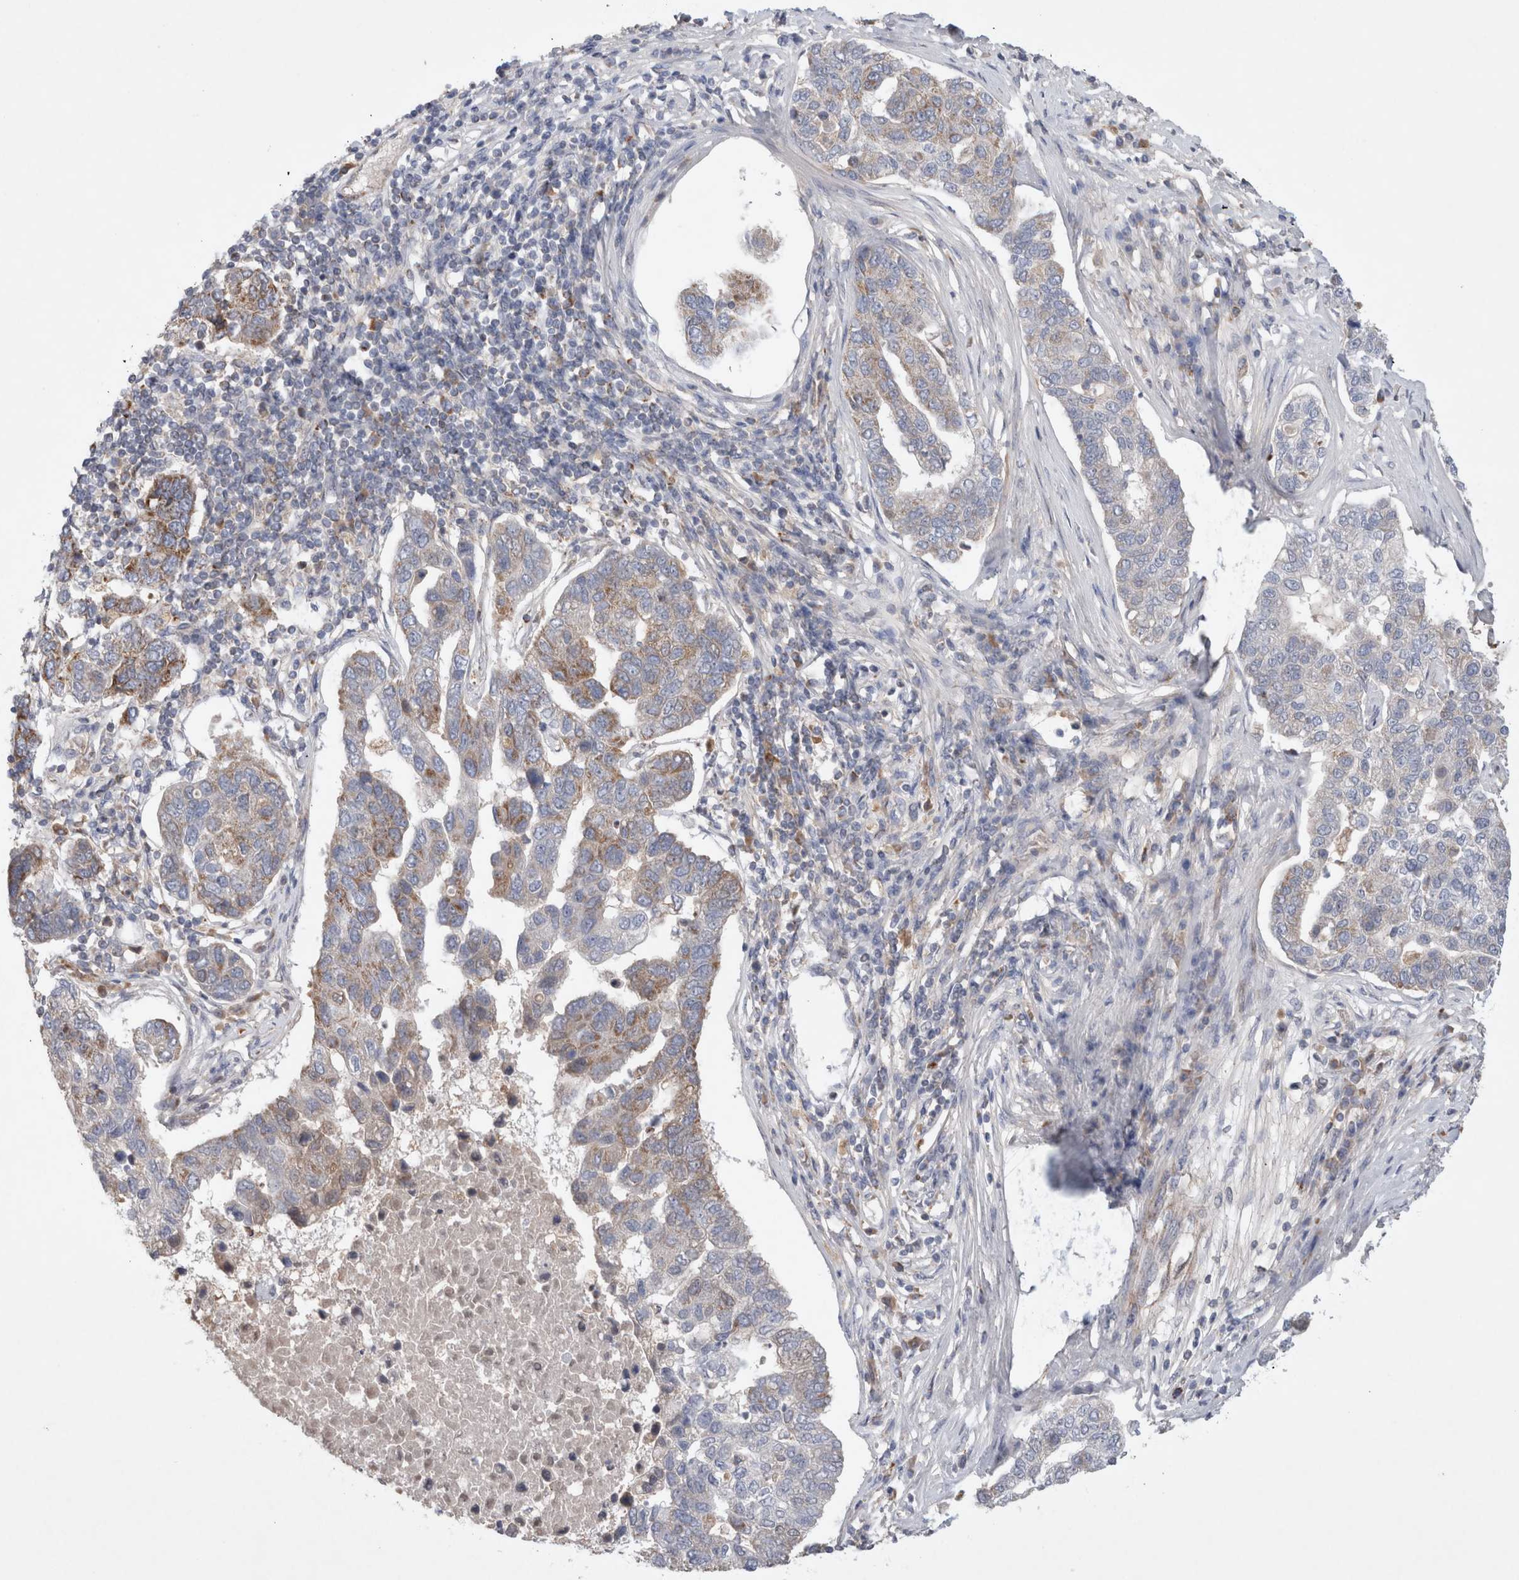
{"staining": {"intensity": "weak", "quantity": "25%-75%", "location": "cytoplasmic/membranous"}, "tissue": "pancreatic cancer", "cell_type": "Tumor cells", "image_type": "cancer", "snomed": [{"axis": "morphology", "description": "Adenocarcinoma, NOS"}, {"axis": "topography", "description": "Pancreas"}], "caption": "This histopathology image demonstrates pancreatic adenocarcinoma stained with immunohistochemistry (IHC) to label a protein in brown. The cytoplasmic/membranous of tumor cells show weak positivity for the protein. Nuclei are counter-stained blue.", "gene": "MRPS28", "patient": {"sex": "female", "age": 61}}